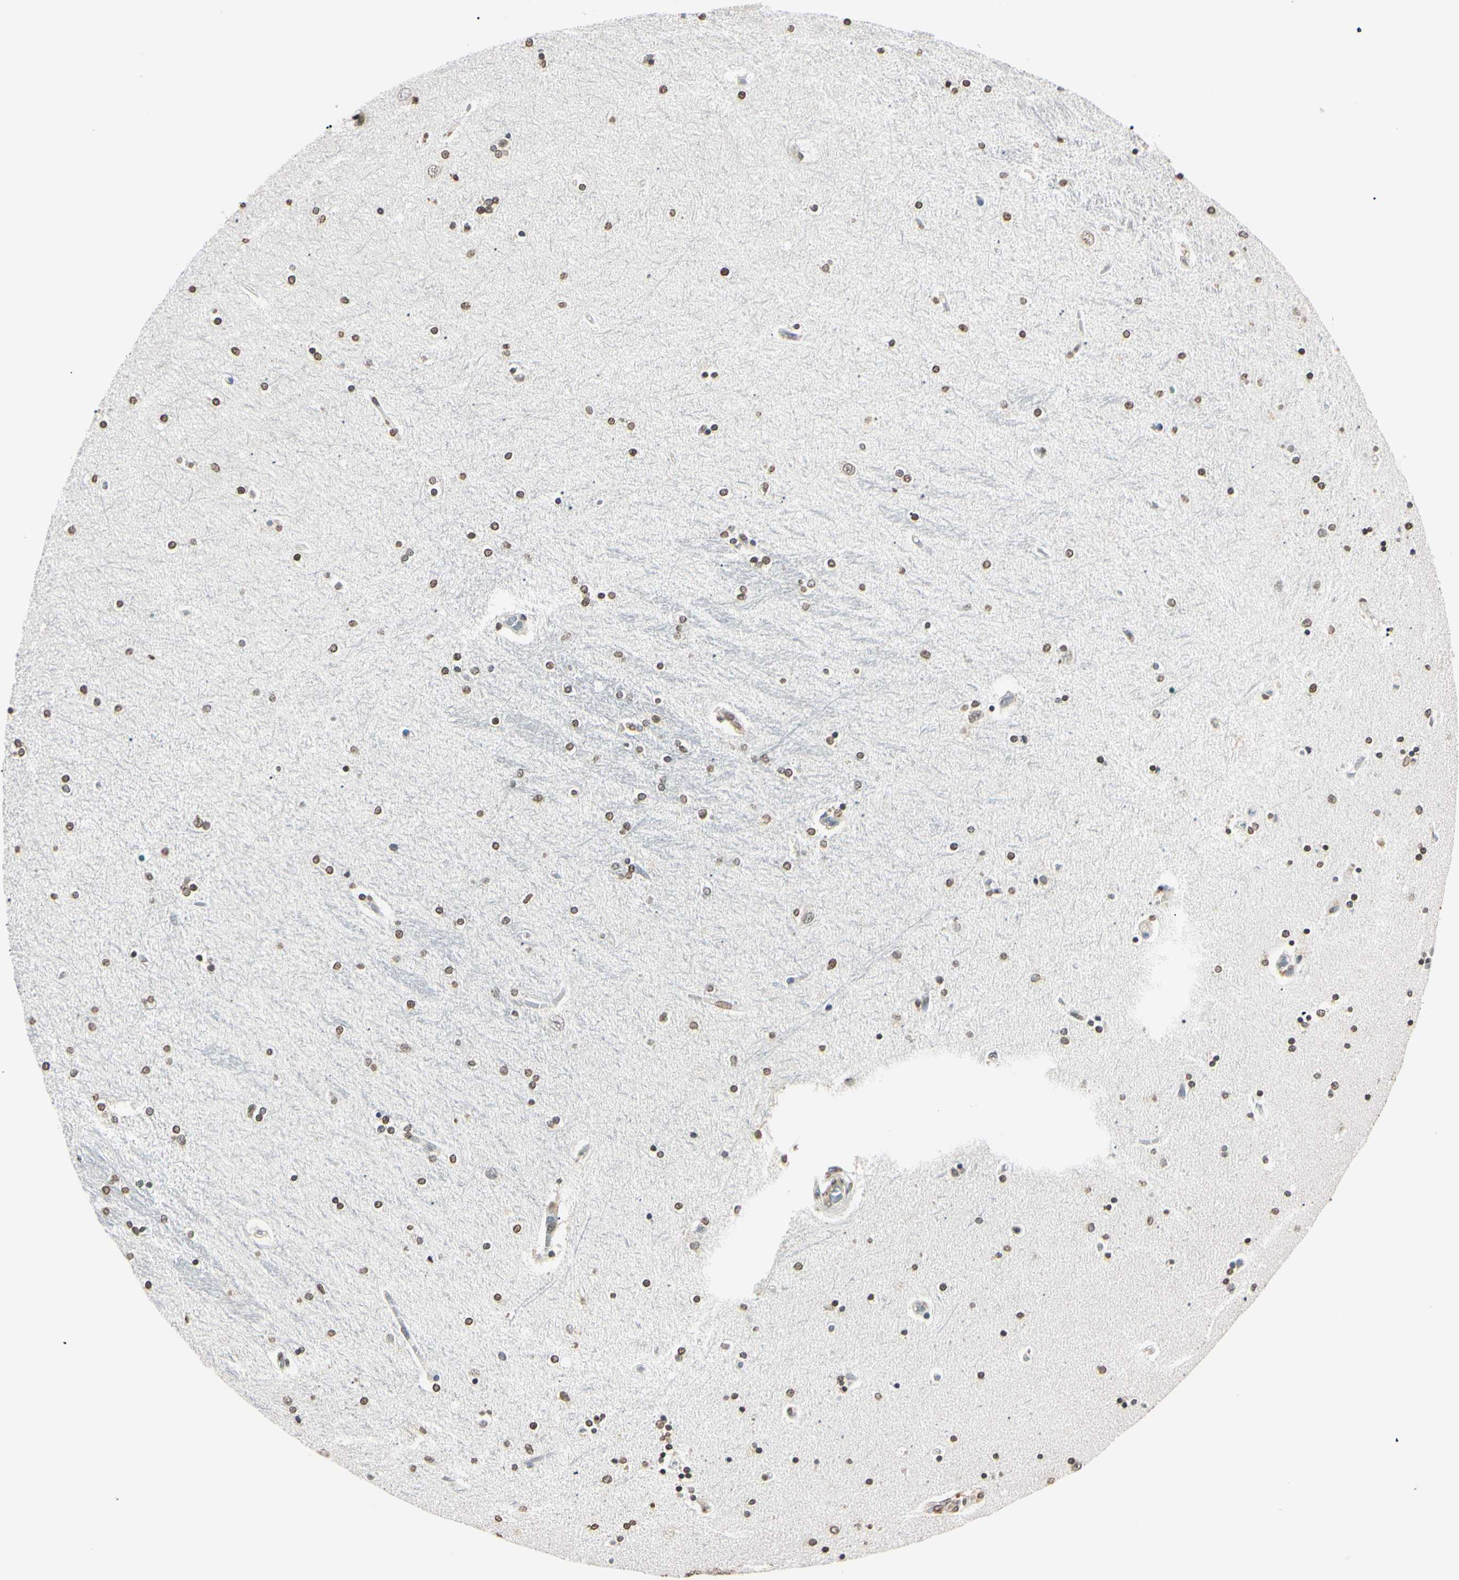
{"staining": {"intensity": "moderate", "quantity": ">75%", "location": "nuclear"}, "tissue": "hippocampus", "cell_type": "Glial cells", "image_type": "normal", "snomed": [{"axis": "morphology", "description": "Normal tissue, NOS"}, {"axis": "topography", "description": "Hippocampus"}], "caption": "An immunohistochemistry image of benign tissue is shown. Protein staining in brown labels moderate nuclear positivity in hippocampus within glial cells. (DAB (3,3'-diaminobenzidine) = brown stain, brightfield microscopy at high magnification).", "gene": "CDC45", "patient": {"sex": "female", "age": 54}}